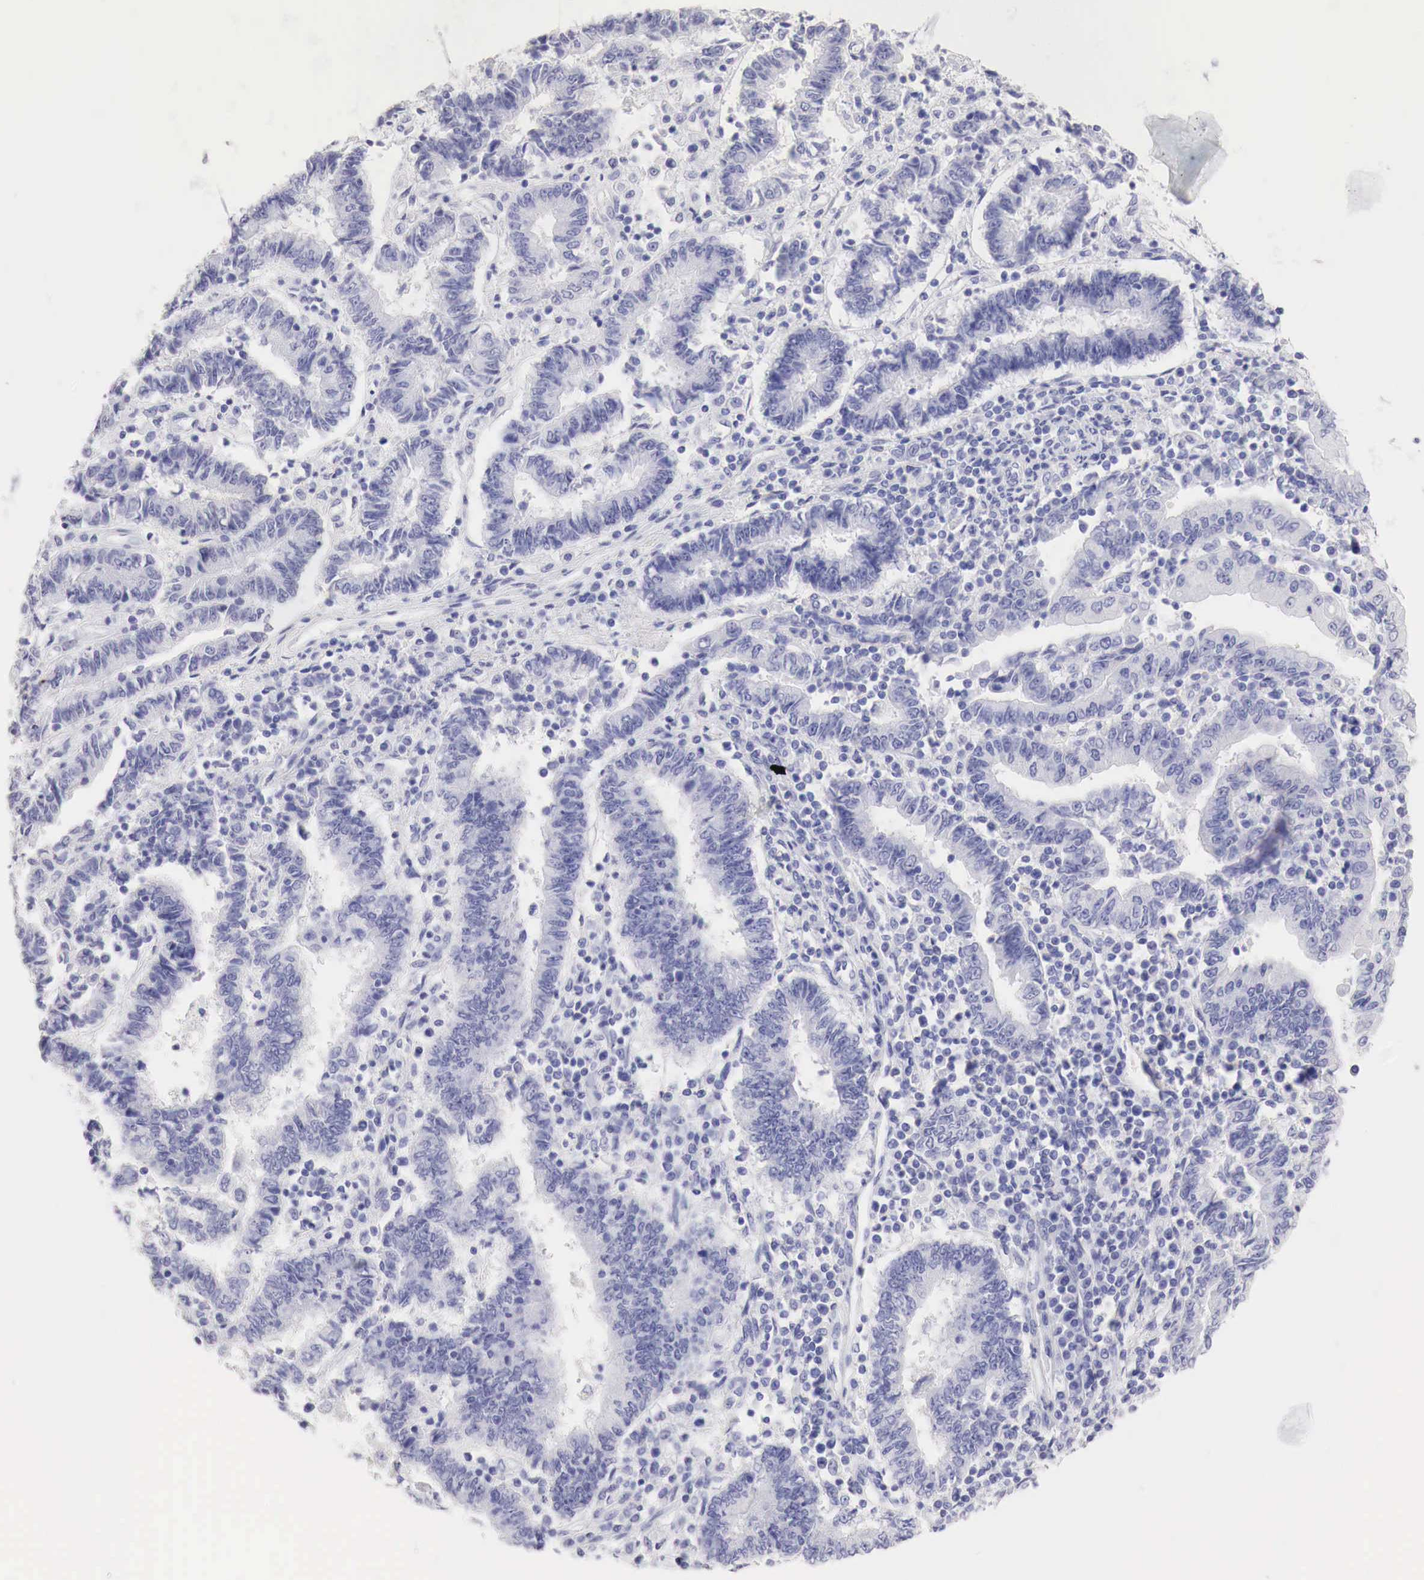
{"staining": {"intensity": "negative", "quantity": "none", "location": "none"}, "tissue": "endometrial cancer", "cell_type": "Tumor cells", "image_type": "cancer", "snomed": [{"axis": "morphology", "description": "Adenocarcinoma, NOS"}, {"axis": "topography", "description": "Endometrium"}], "caption": "DAB immunohistochemical staining of endometrial adenocarcinoma shows no significant staining in tumor cells.", "gene": "TYR", "patient": {"sex": "female", "age": 75}}